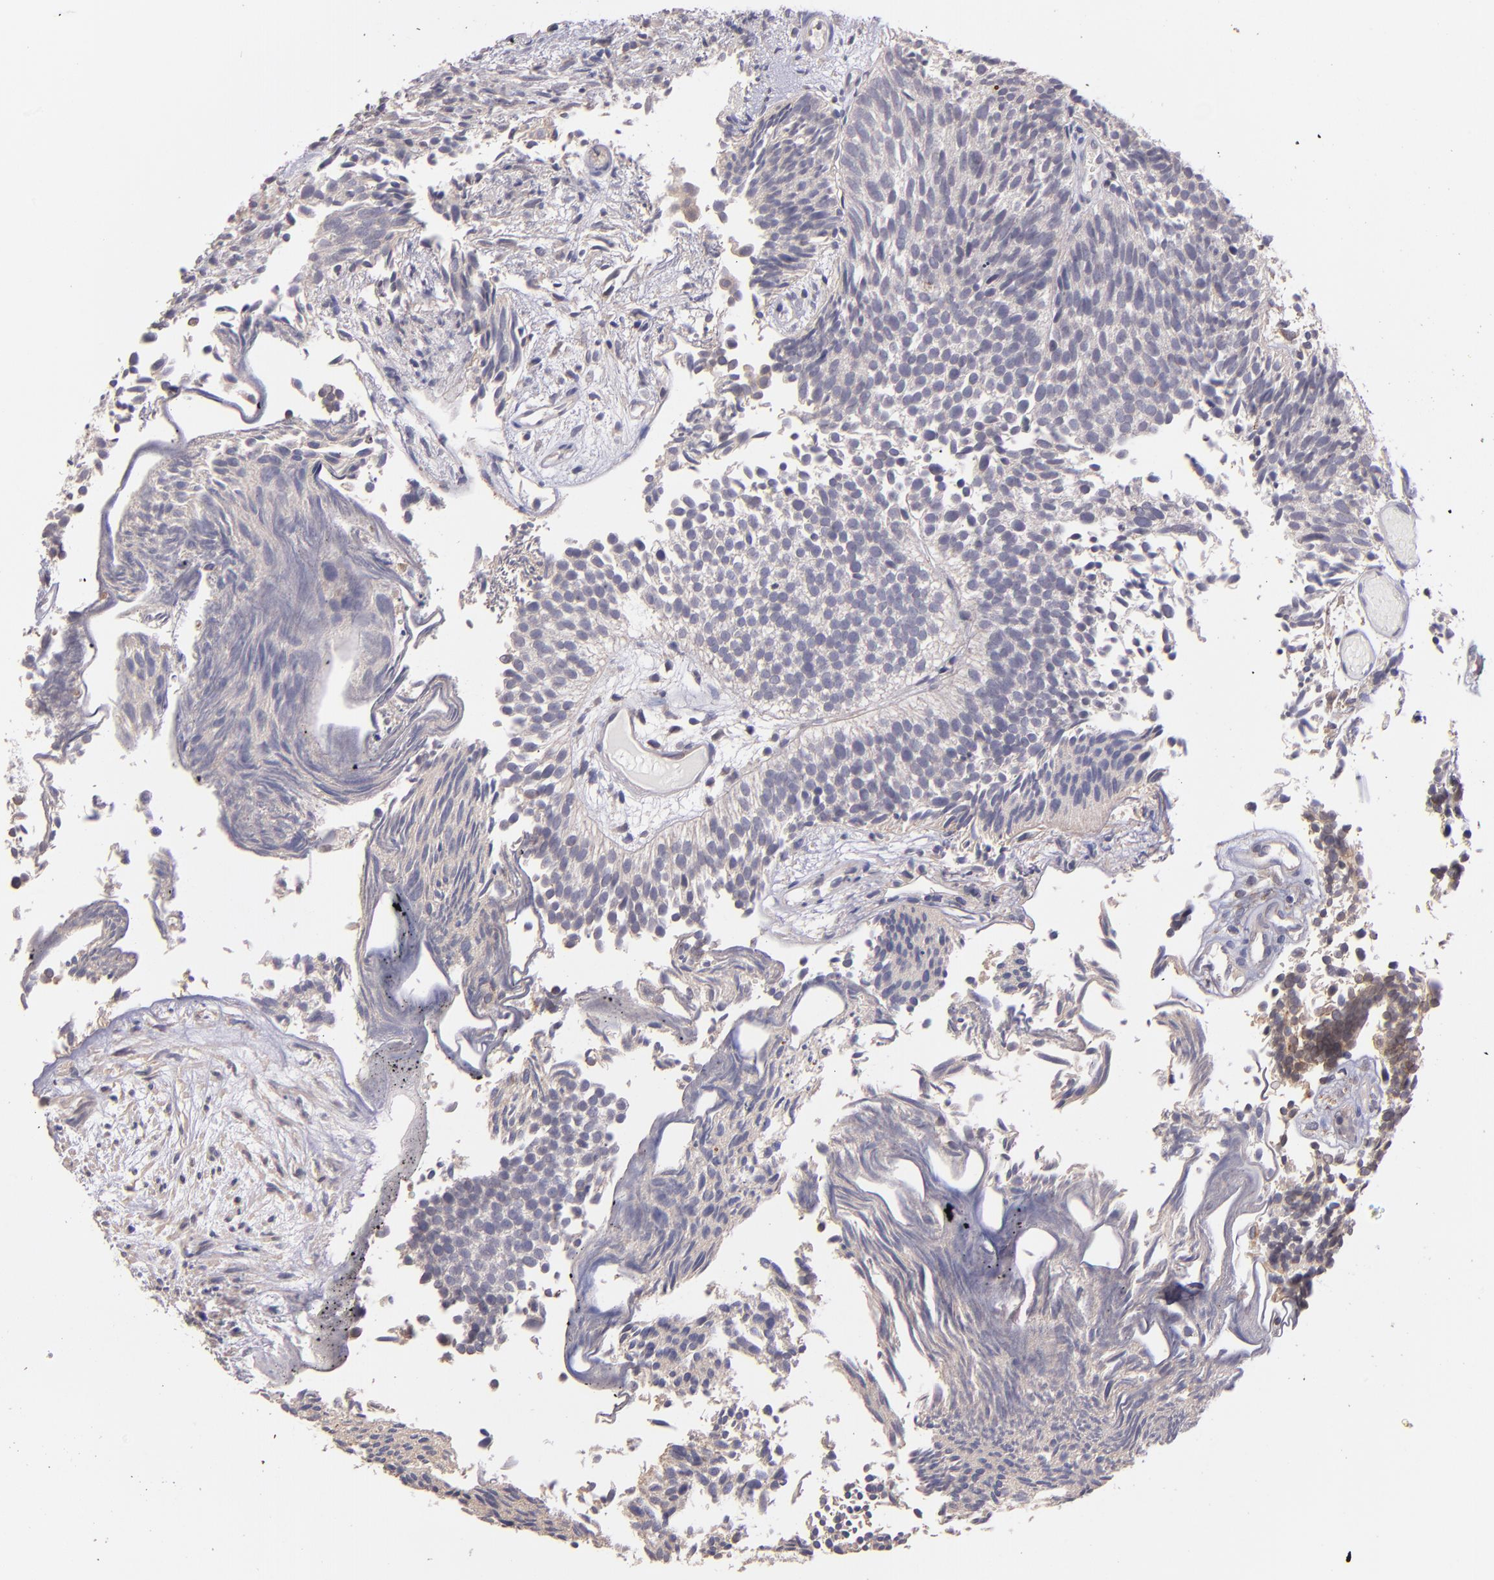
{"staining": {"intensity": "negative", "quantity": "none", "location": "none"}, "tissue": "urothelial cancer", "cell_type": "Tumor cells", "image_type": "cancer", "snomed": [{"axis": "morphology", "description": "Urothelial carcinoma, Low grade"}, {"axis": "topography", "description": "Urinary bladder"}], "caption": "Low-grade urothelial carcinoma was stained to show a protein in brown. There is no significant expression in tumor cells. (DAB immunohistochemistry (IHC), high magnification).", "gene": "NUP62CL", "patient": {"sex": "male", "age": 84}}